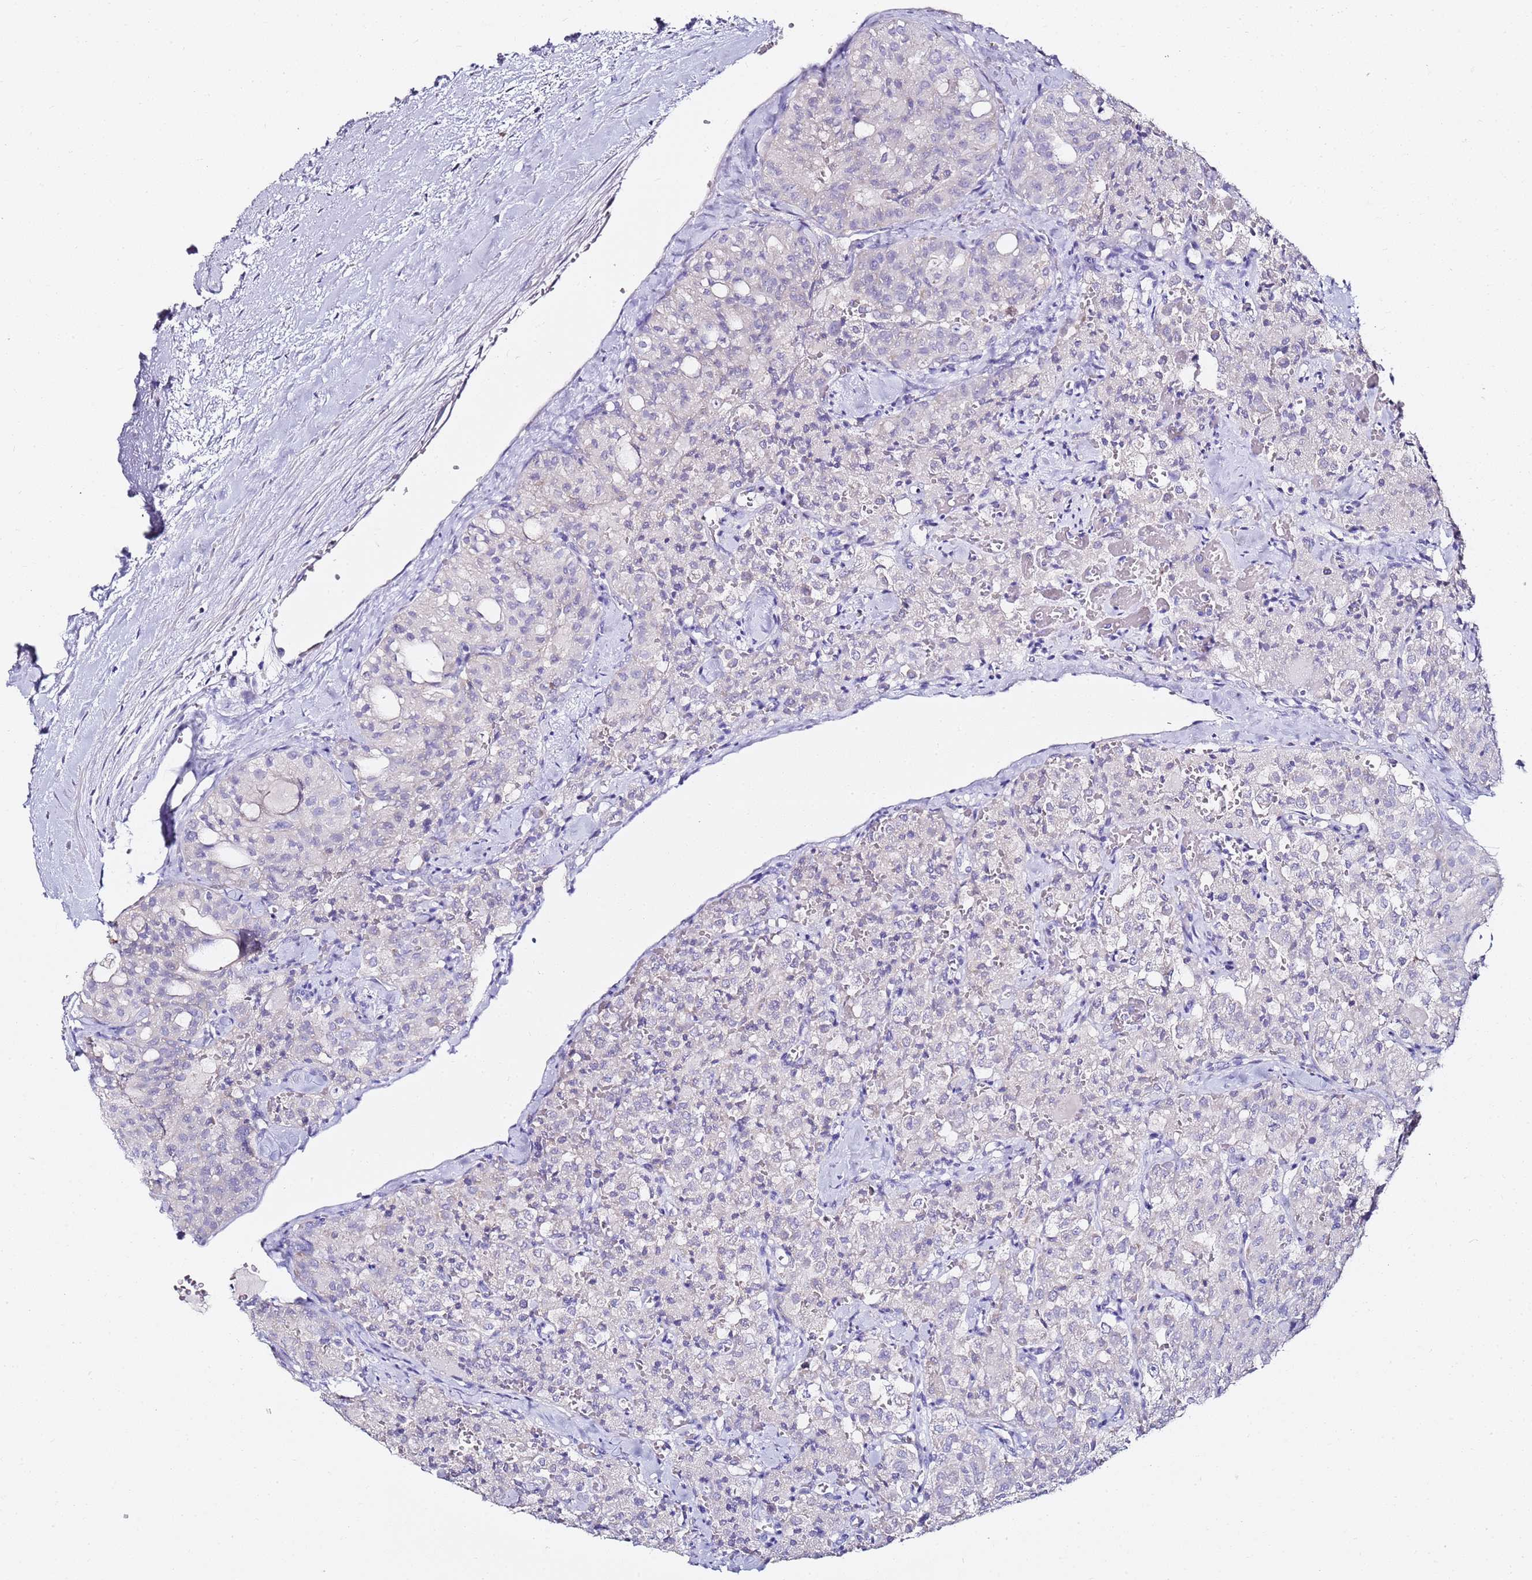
{"staining": {"intensity": "negative", "quantity": "none", "location": "none"}, "tissue": "thyroid cancer", "cell_type": "Tumor cells", "image_type": "cancer", "snomed": [{"axis": "morphology", "description": "Follicular adenoma carcinoma, NOS"}, {"axis": "topography", "description": "Thyroid gland"}], "caption": "High magnification brightfield microscopy of thyroid cancer (follicular adenoma carcinoma) stained with DAB (3,3'-diaminobenzidine) (brown) and counterstained with hematoxylin (blue): tumor cells show no significant expression.", "gene": "MYBPC3", "patient": {"sex": "male", "age": 75}}